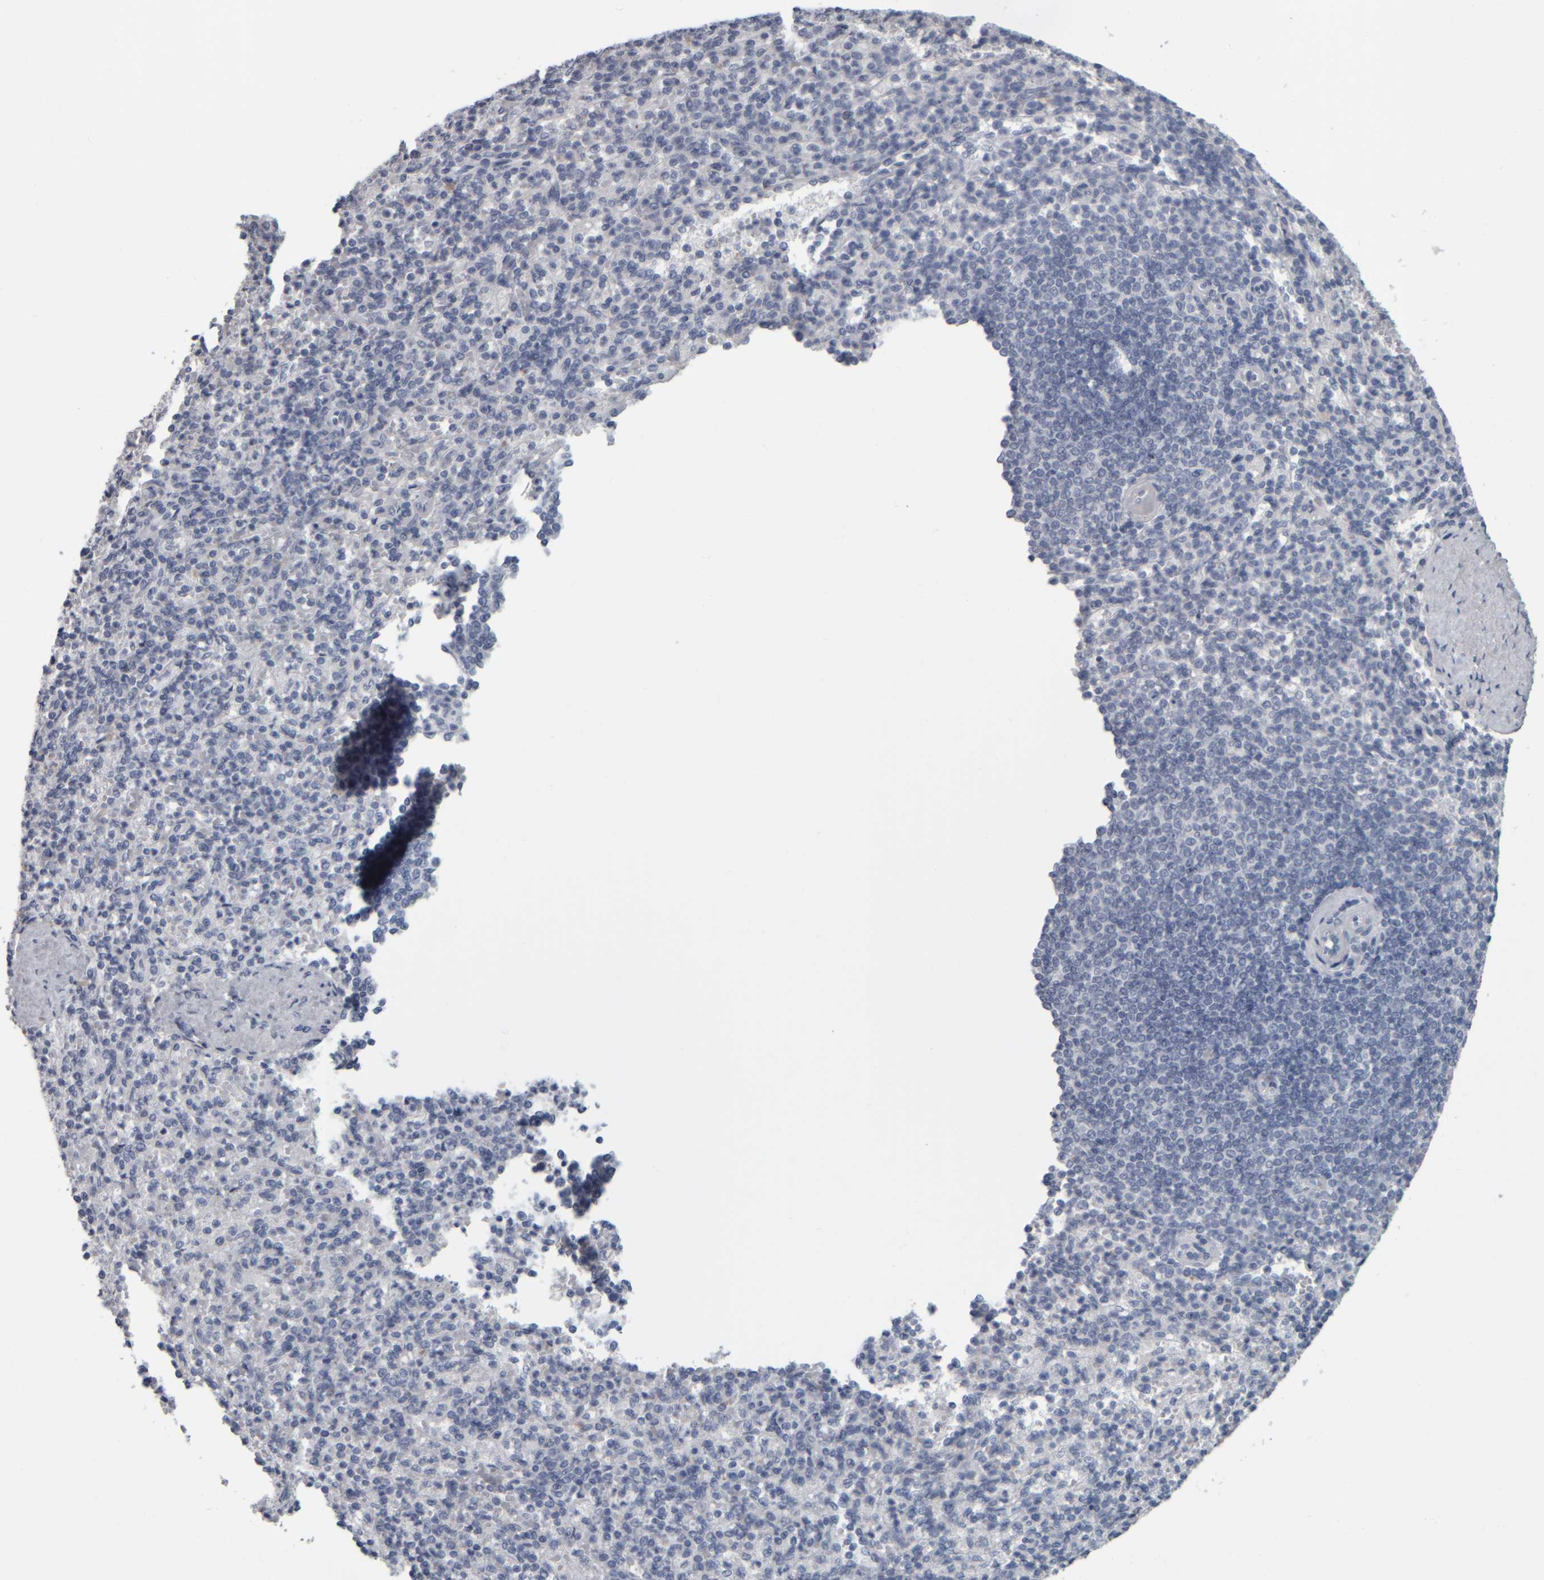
{"staining": {"intensity": "negative", "quantity": "none", "location": "none"}, "tissue": "spleen", "cell_type": "Cells in red pulp", "image_type": "normal", "snomed": [{"axis": "morphology", "description": "Normal tissue, NOS"}, {"axis": "topography", "description": "Spleen"}], "caption": "This micrograph is of normal spleen stained with IHC to label a protein in brown with the nuclei are counter-stained blue. There is no expression in cells in red pulp.", "gene": "CAVIN4", "patient": {"sex": "female", "age": 74}}